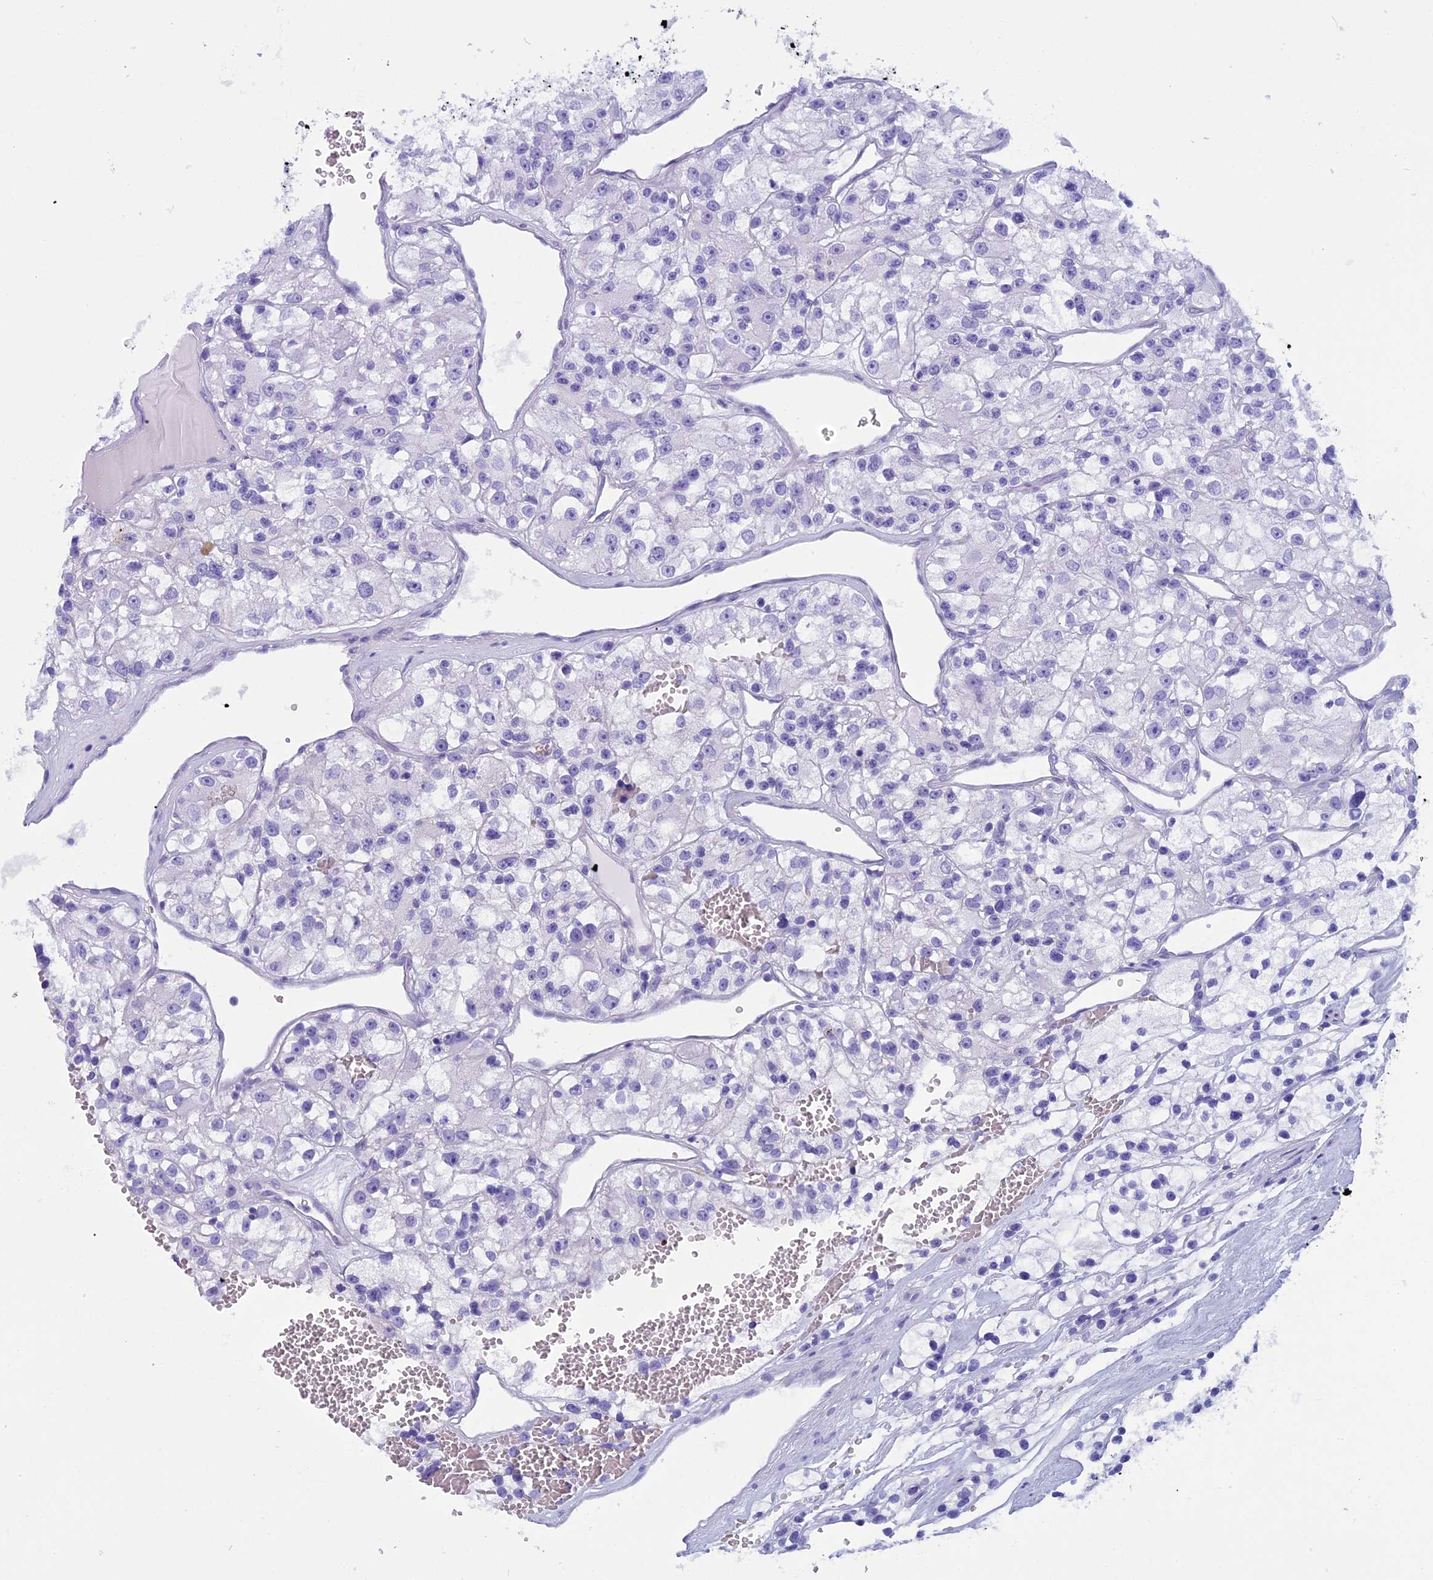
{"staining": {"intensity": "negative", "quantity": "none", "location": "none"}, "tissue": "renal cancer", "cell_type": "Tumor cells", "image_type": "cancer", "snomed": [{"axis": "morphology", "description": "Adenocarcinoma, NOS"}, {"axis": "topography", "description": "Kidney"}], "caption": "Tumor cells are negative for brown protein staining in renal adenocarcinoma.", "gene": "FAM169A", "patient": {"sex": "female", "age": 57}}